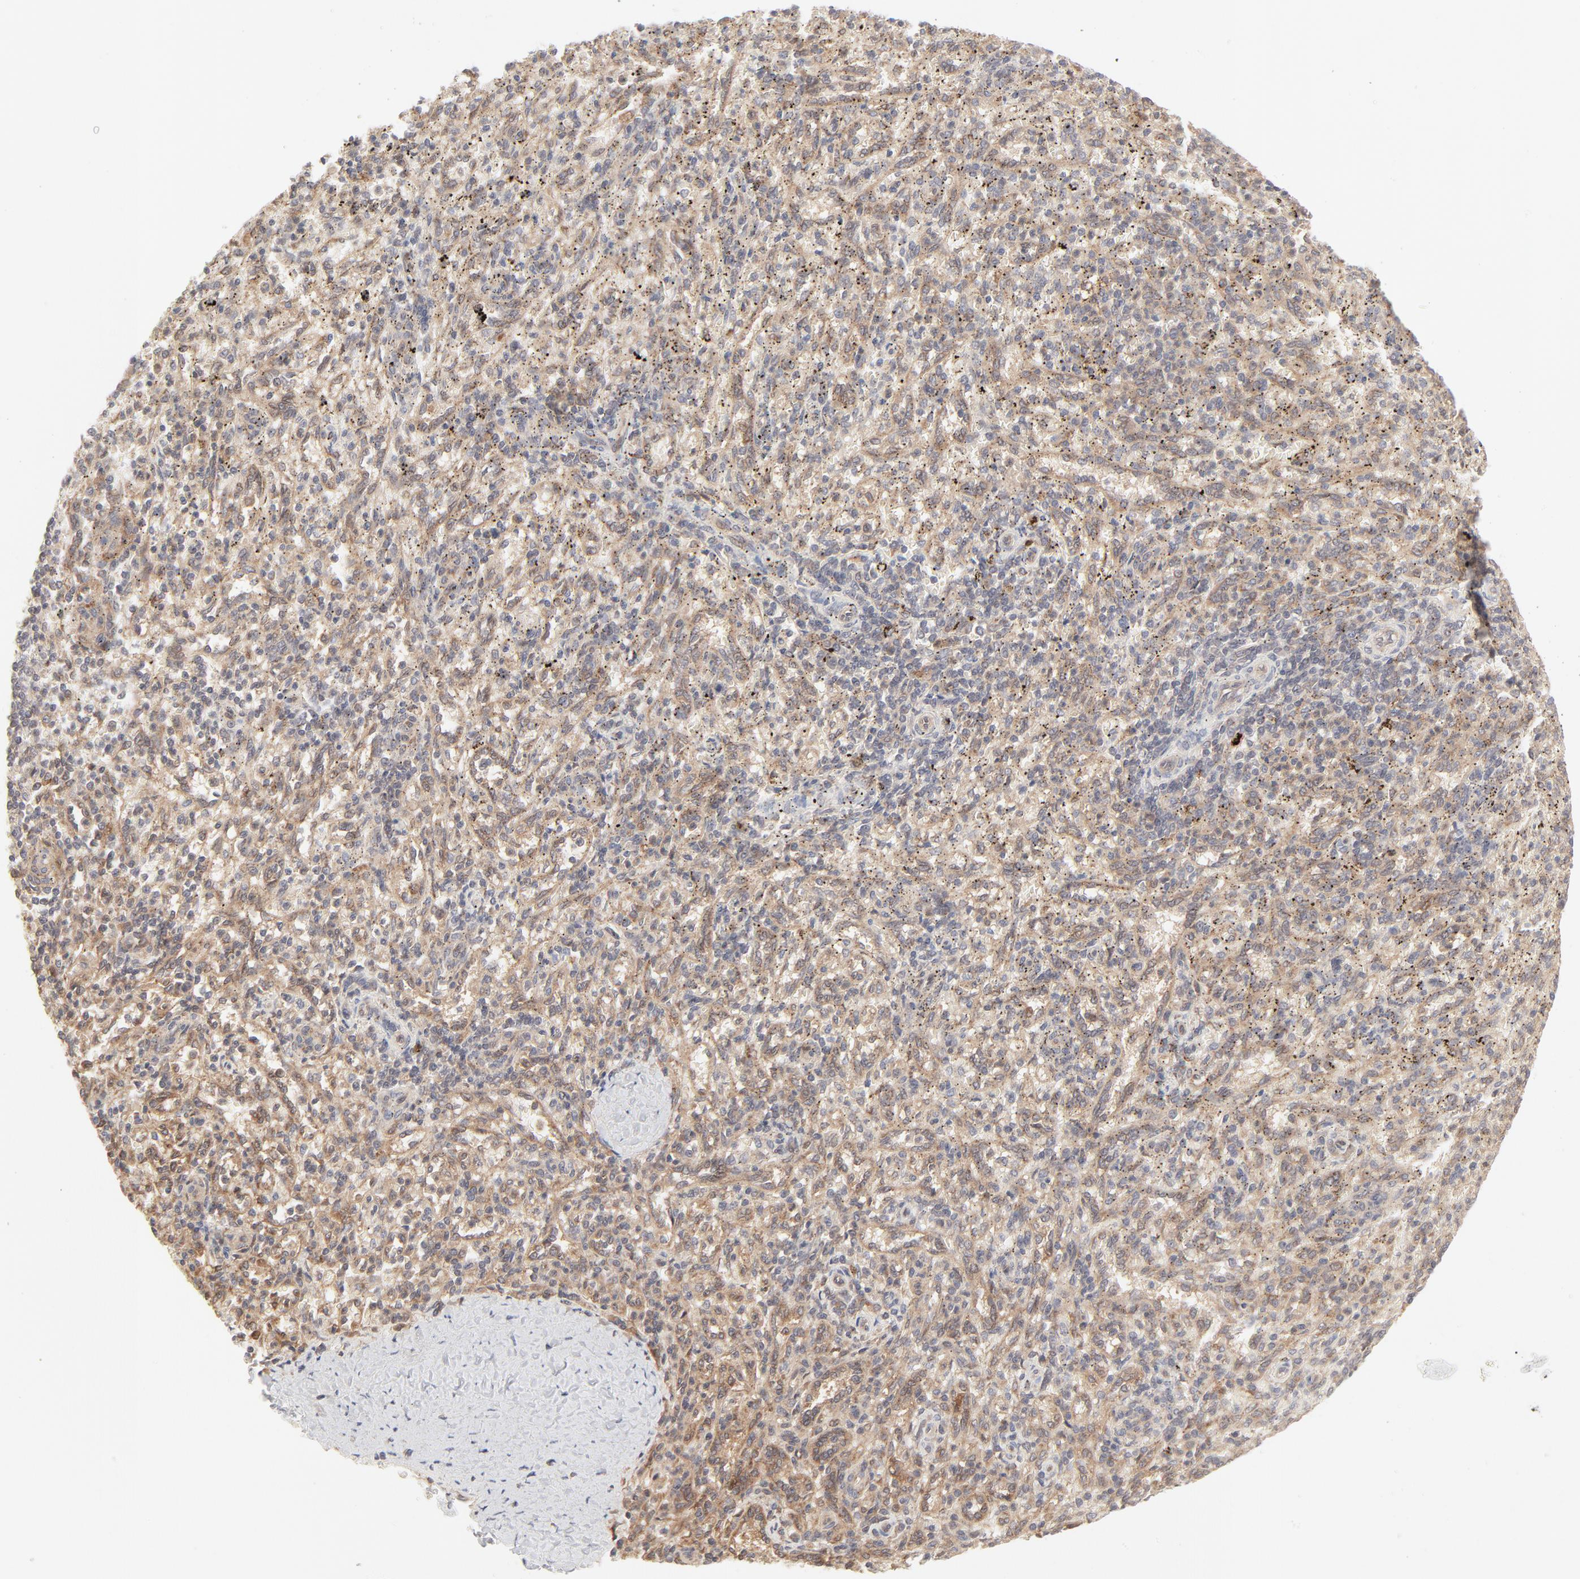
{"staining": {"intensity": "moderate", "quantity": ">75%", "location": "cytoplasmic/membranous"}, "tissue": "spleen", "cell_type": "Cells in red pulp", "image_type": "normal", "snomed": [{"axis": "morphology", "description": "Normal tissue, NOS"}, {"axis": "topography", "description": "Spleen"}], "caption": "Moderate cytoplasmic/membranous positivity is appreciated in about >75% of cells in red pulp in unremarkable spleen.", "gene": "RAB5C", "patient": {"sex": "female", "age": 10}}